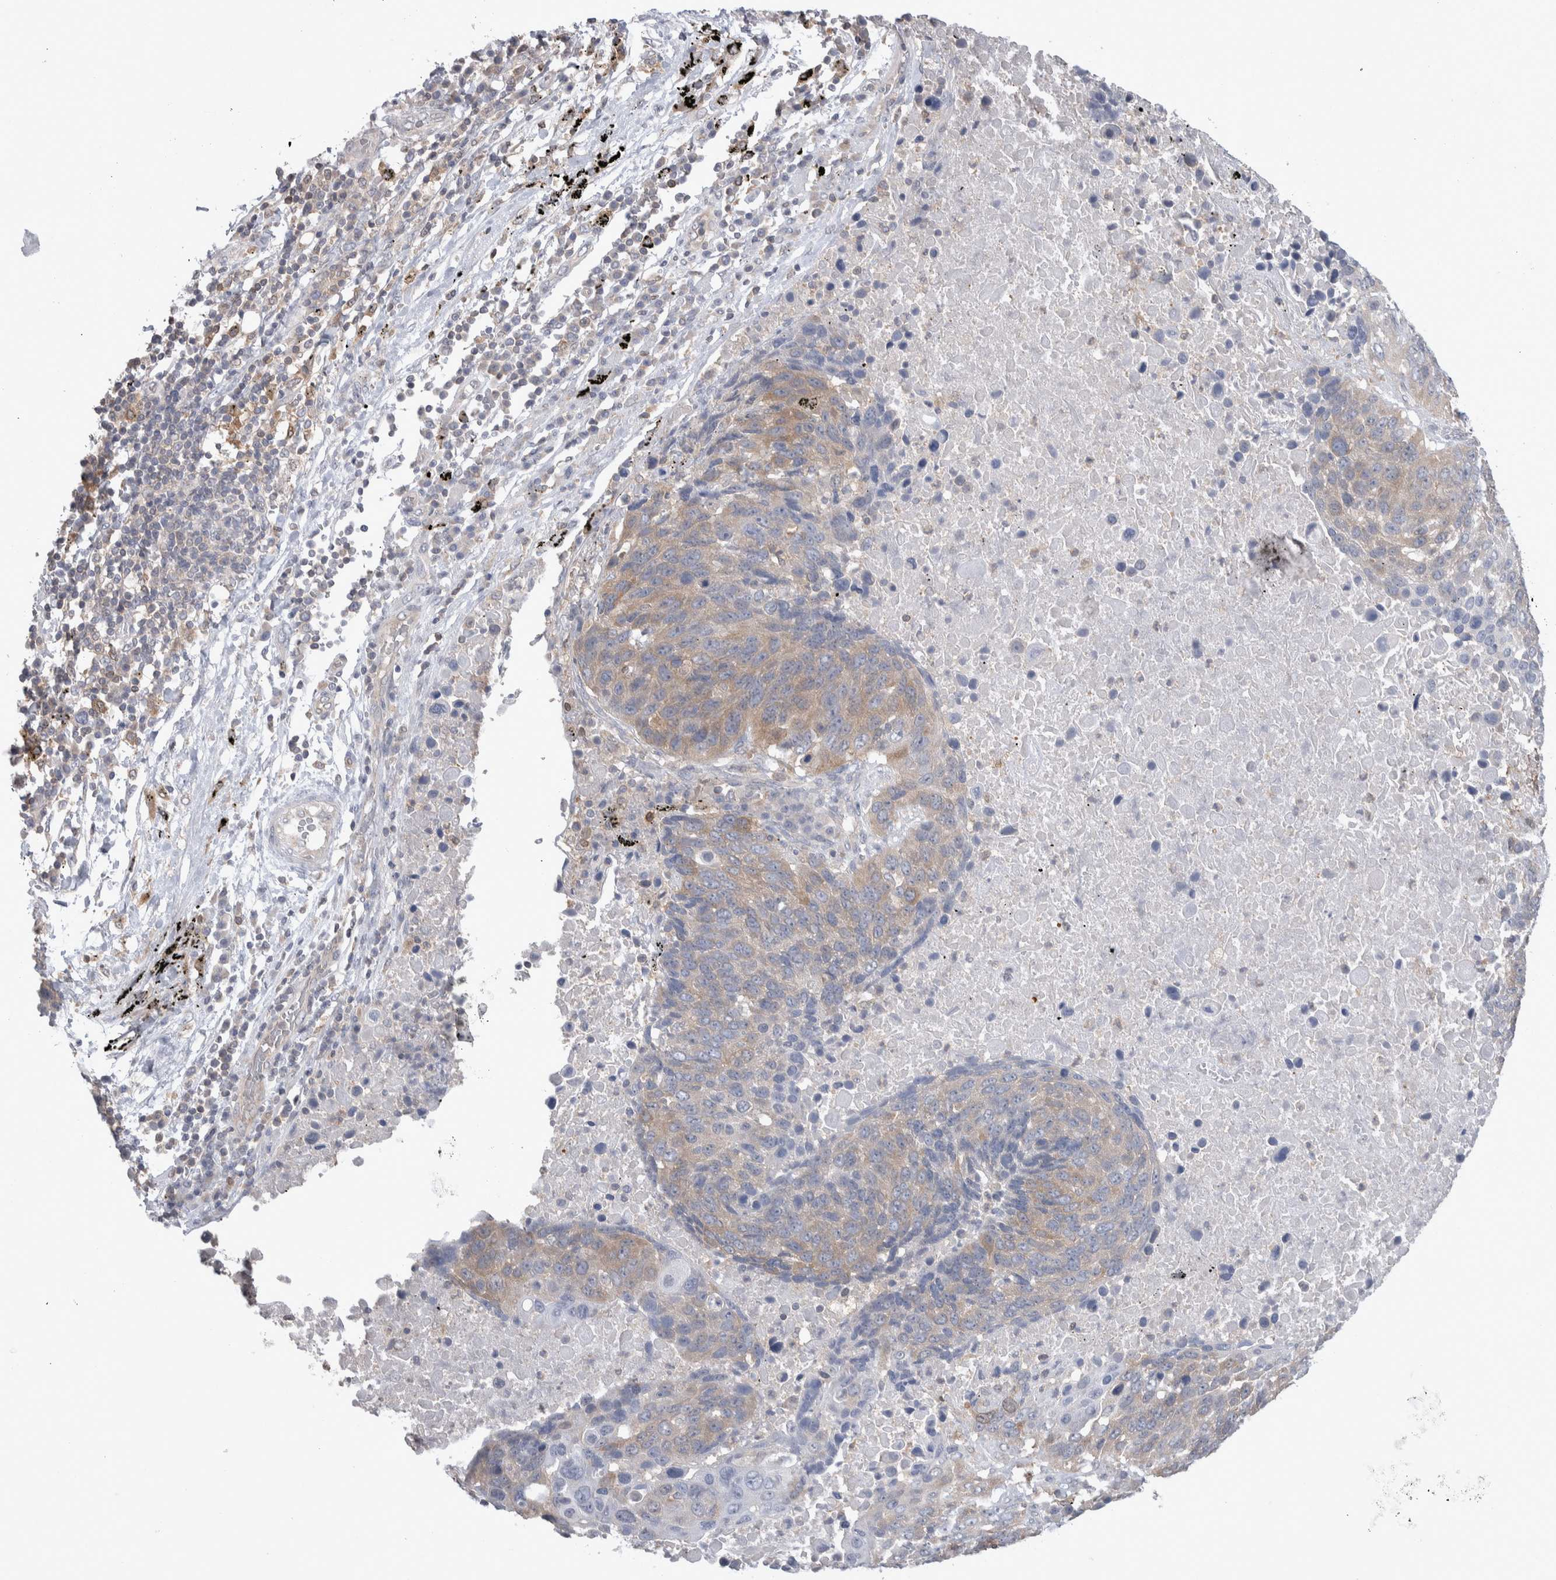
{"staining": {"intensity": "weak", "quantity": "25%-75%", "location": "cytoplasmic/membranous"}, "tissue": "lung cancer", "cell_type": "Tumor cells", "image_type": "cancer", "snomed": [{"axis": "morphology", "description": "Squamous cell carcinoma, NOS"}, {"axis": "topography", "description": "Lung"}], "caption": "Approximately 25%-75% of tumor cells in human lung squamous cell carcinoma show weak cytoplasmic/membranous protein staining as visualized by brown immunohistochemical staining.", "gene": "HTATIP2", "patient": {"sex": "male", "age": 66}}